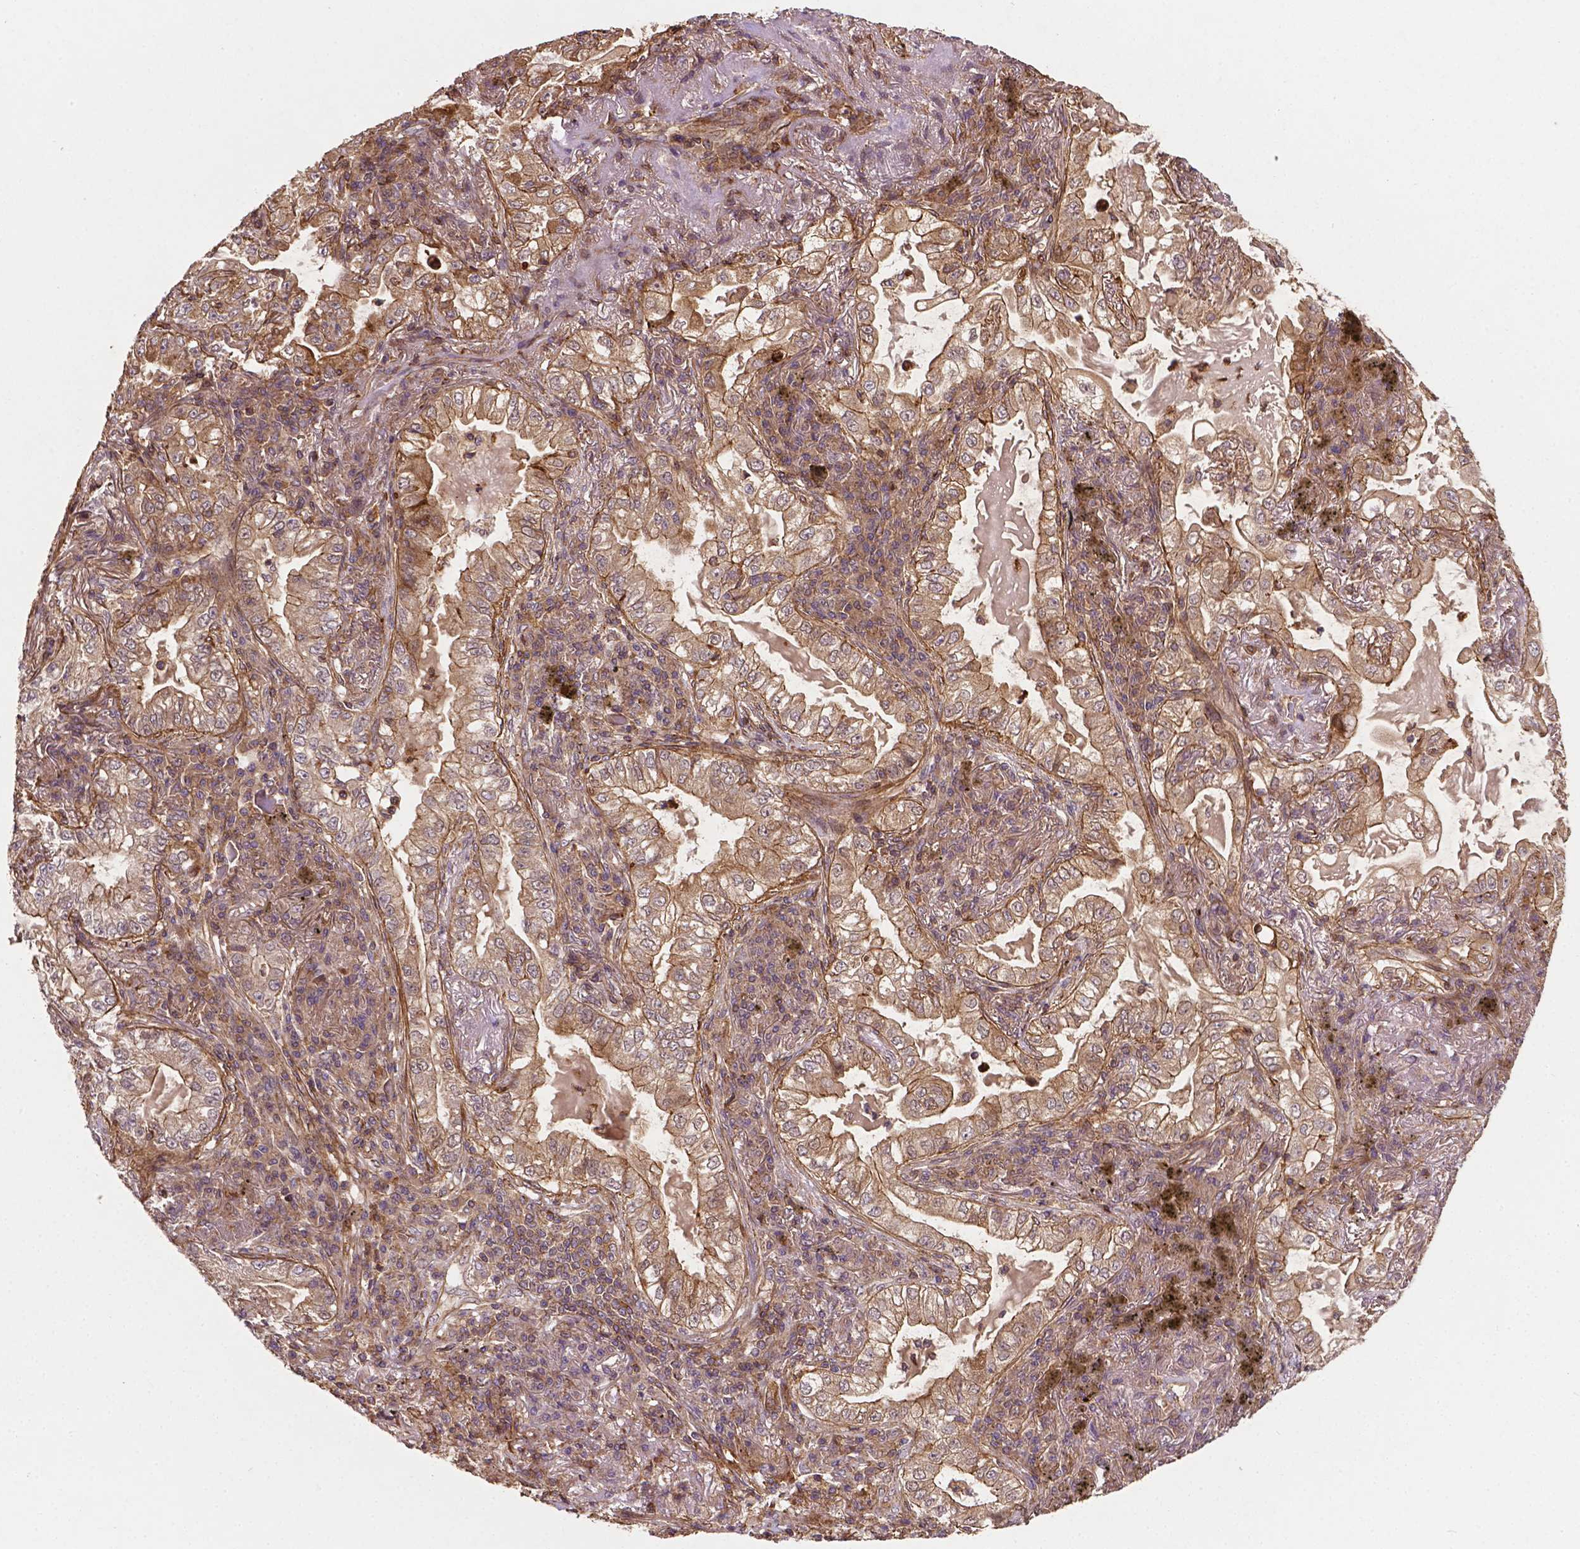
{"staining": {"intensity": "moderate", "quantity": ">75%", "location": "cytoplasmic/membranous"}, "tissue": "lung cancer", "cell_type": "Tumor cells", "image_type": "cancer", "snomed": [{"axis": "morphology", "description": "Adenocarcinoma, NOS"}, {"axis": "topography", "description": "Lung"}], "caption": "Moderate cytoplasmic/membranous protein expression is present in about >75% of tumor cells in lung adenocarcinoma.", "gene": "ZMYND19", "patient": {"sex": "female", "age": 73}}